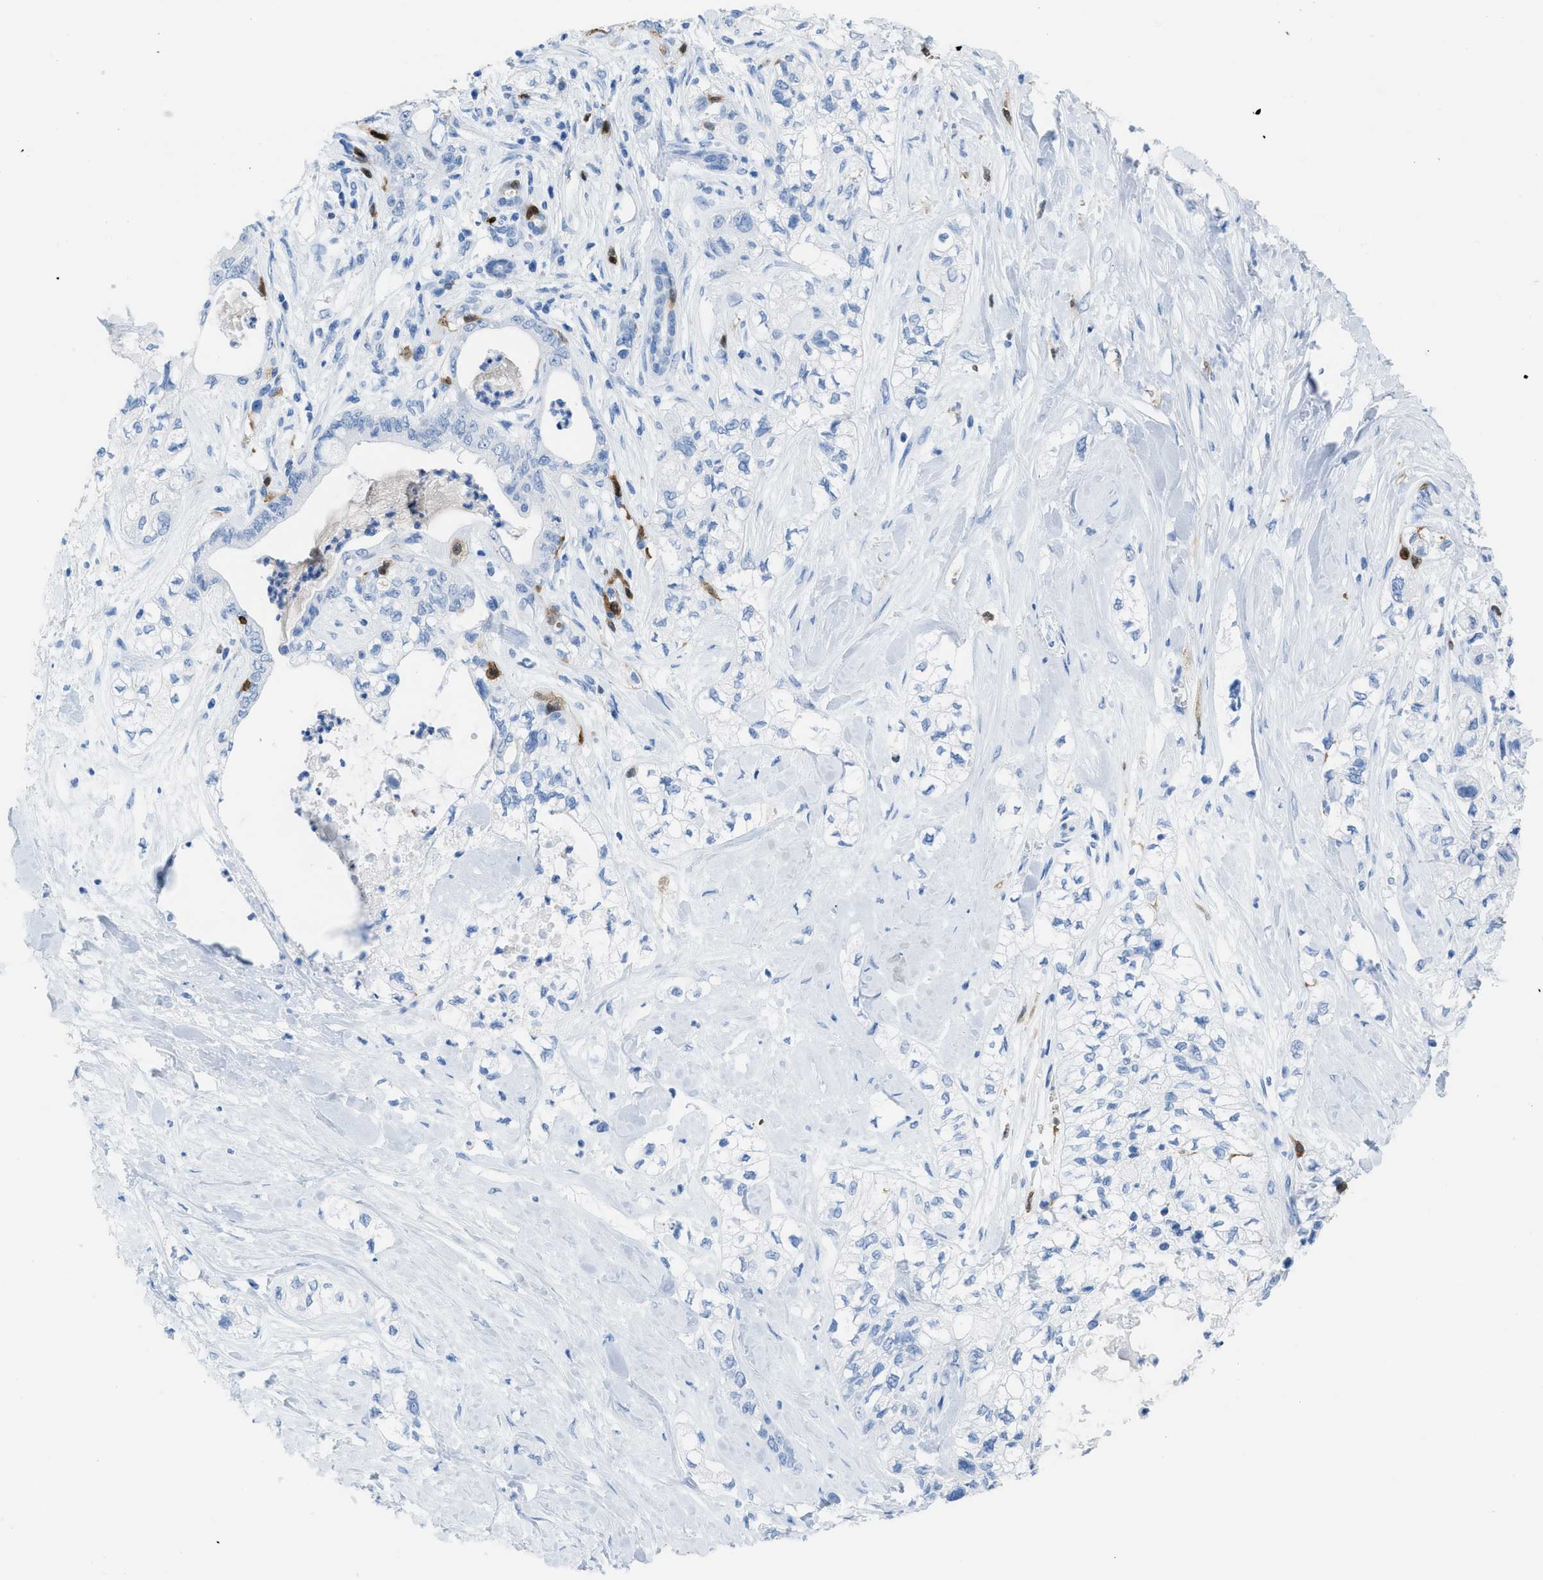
{"staining": {"intensity": "negative", "quantity": "none", "location": "none"}, "tissue": "pancreatic cancer", "cell_type": "Tumor cells", "image_type": "cancer", "snomed": [{"axis": "morphology", "description": "Adenocarcinoma, NOS"}, {"axis": "topography", "description": "Pancreas"}], "caption": "Pancreatic adenocarcinoma stained for a protein using immunohistochemistry (IHC) displays no staining tumor cells.", "gene": "CDKN2A", "patient": {"sex": "male", "age": 70}}